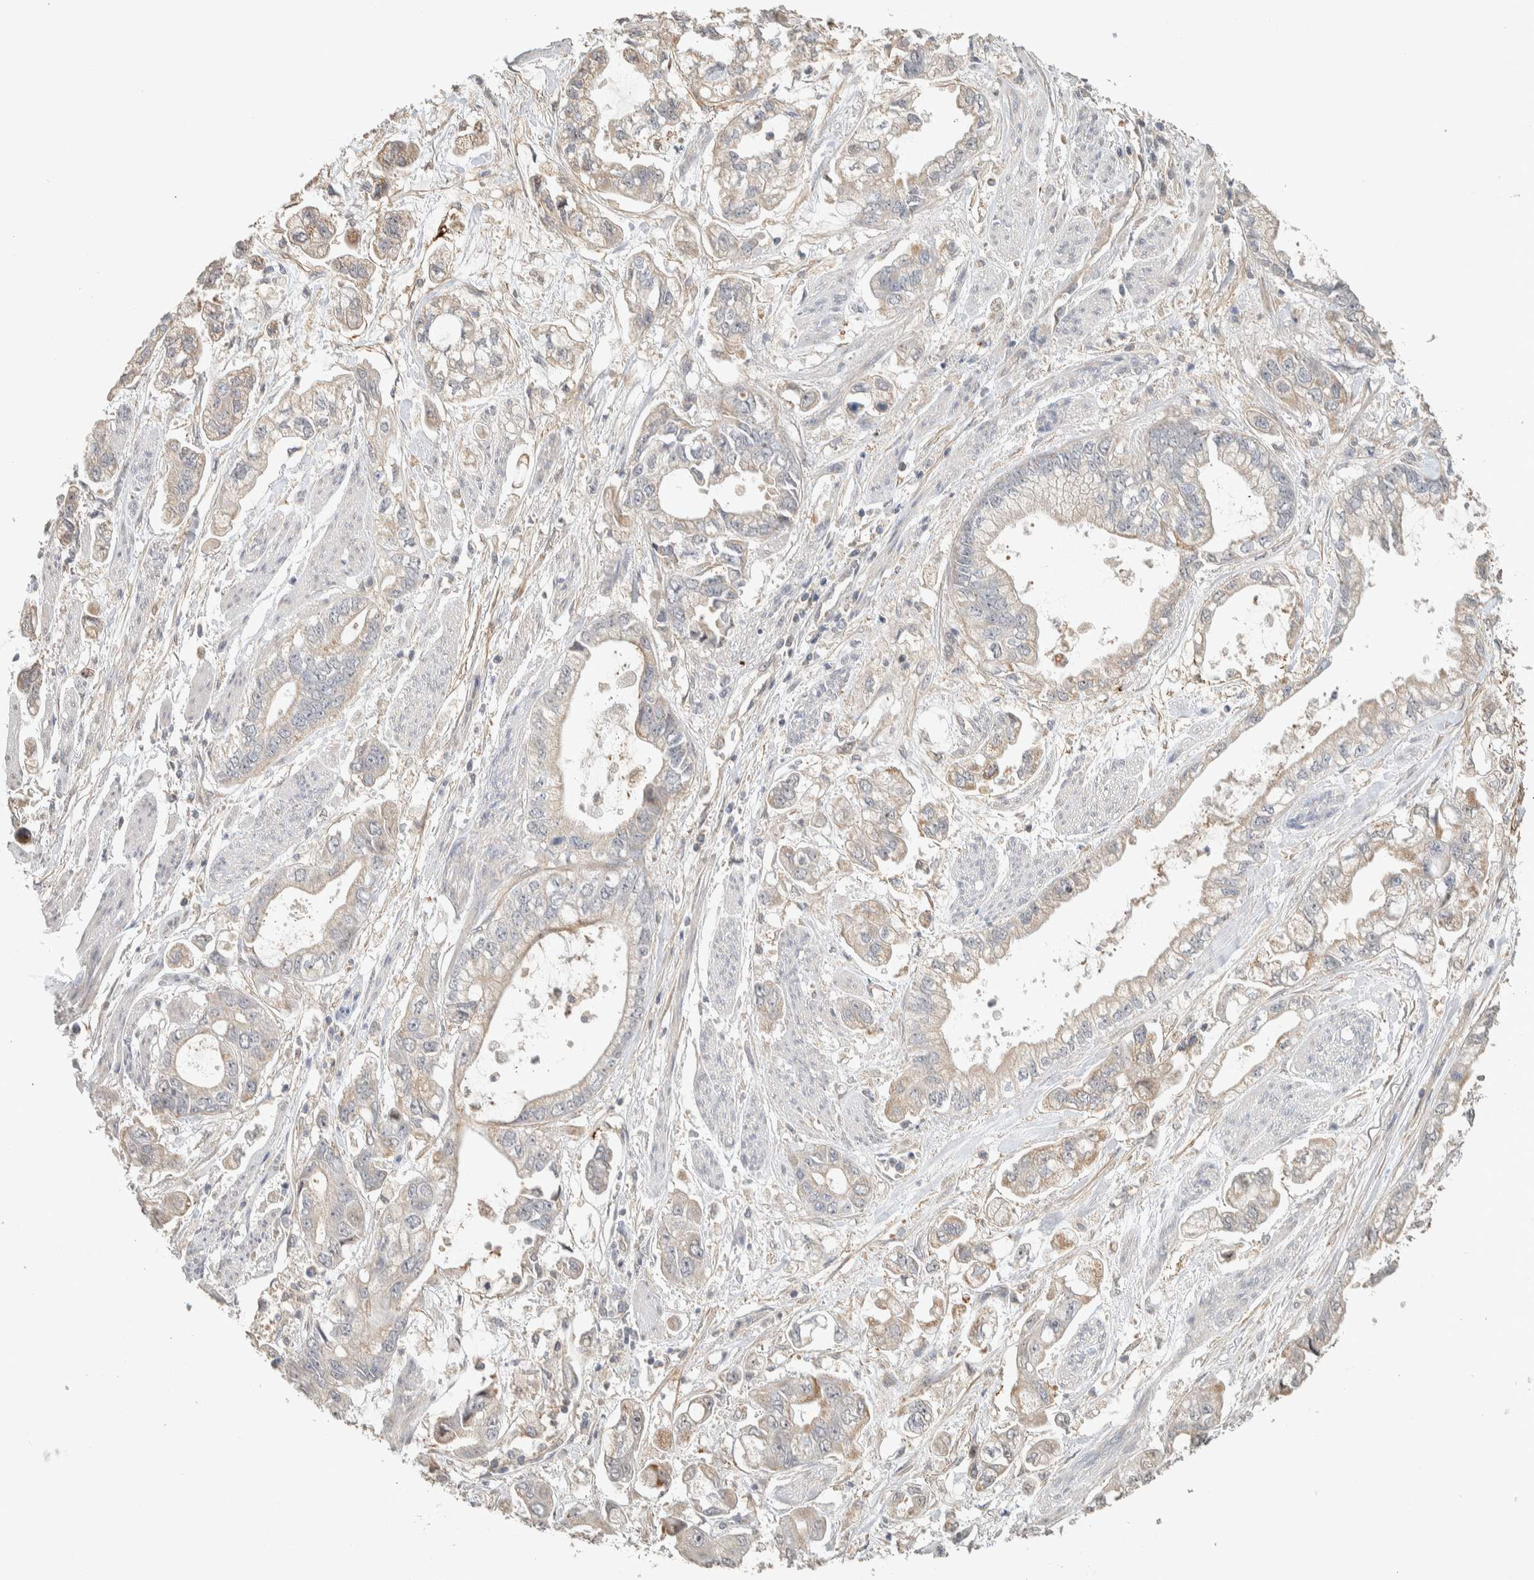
{"staining": {"intensity": "weak", "quantity": "<25%", "location": "cytoplasmic/membranous"}, "tissue": "stomach cancer", "cell_type": "Tumor cells", "image_type": "cancer", "snomed": [{"axis": "morphology", "description": "Normal tissue, NOS"}, {"axis": "morphology", "description": "Adenocarcinoma, NOS"}, {"axis": "topography", "description": "Stomach"}], "caption": "Human adenocarcinoma (stomach) stained for a protein using IHC shows no positivity in tumor cells.", "gene": "PDE7B", "patient": {"sex": "male", "age": 62}}